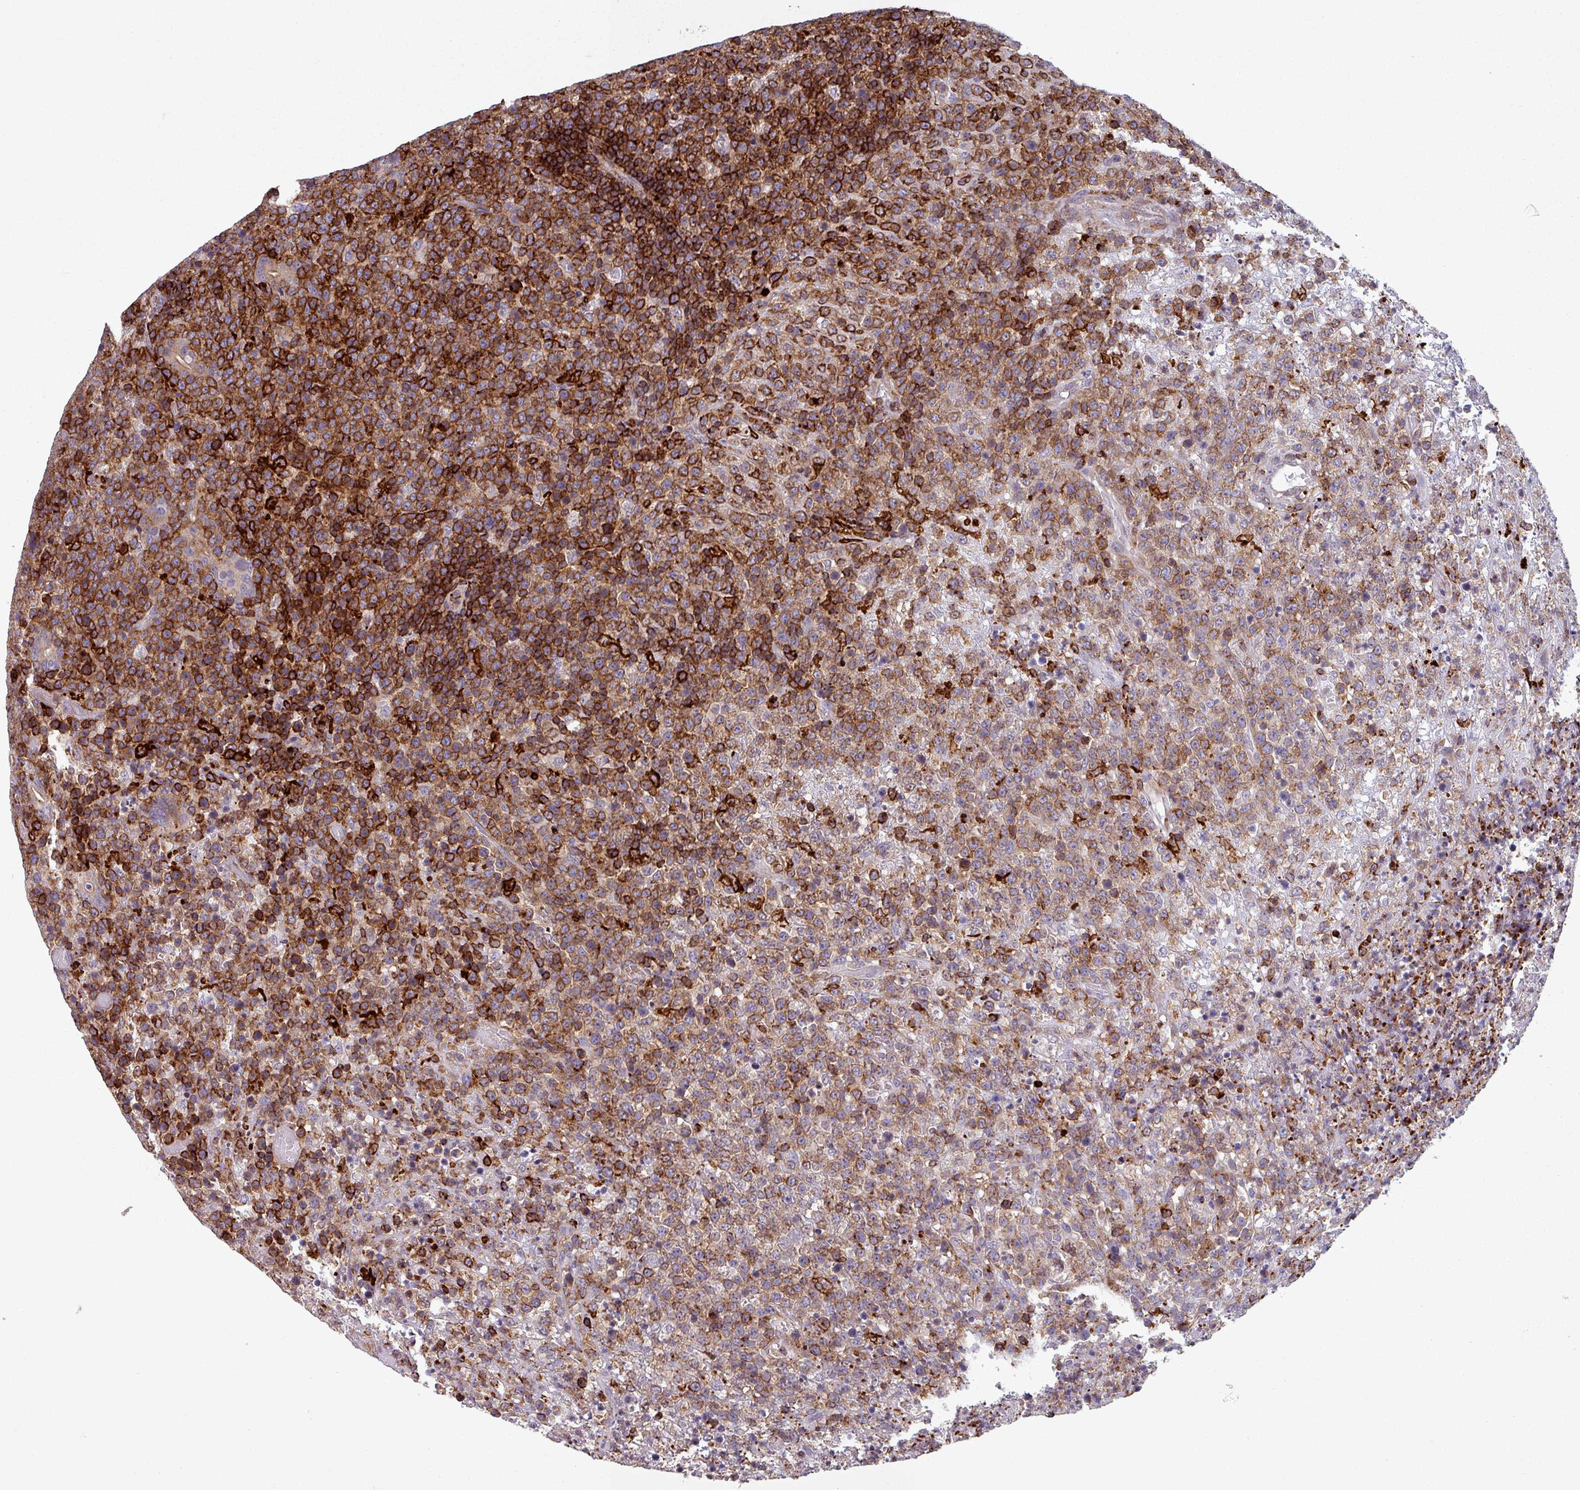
{"staining": {"intensity": "strong", "quantity": "25%-75%", "location": "cytoplasmic/membranous"}, "tissue": "lymphoma", "cell_type": "Tumor cells", "image_type": "cancer", "snomed": [{"axis": "morphology", "description": "Malignant lymphoma, non-Hodgkin's type, High grade"}, {"axis": "topography", "description": "Colon"}], "caption": "The photomicrograph reveals immunohistochemical staining of lymphoma. There is strong cytoplasmic/membranous expression is present in about 25%-75% of tumor cells.", "gene": "NEDD9", "patient": {"sex": "female", "age": 53}}